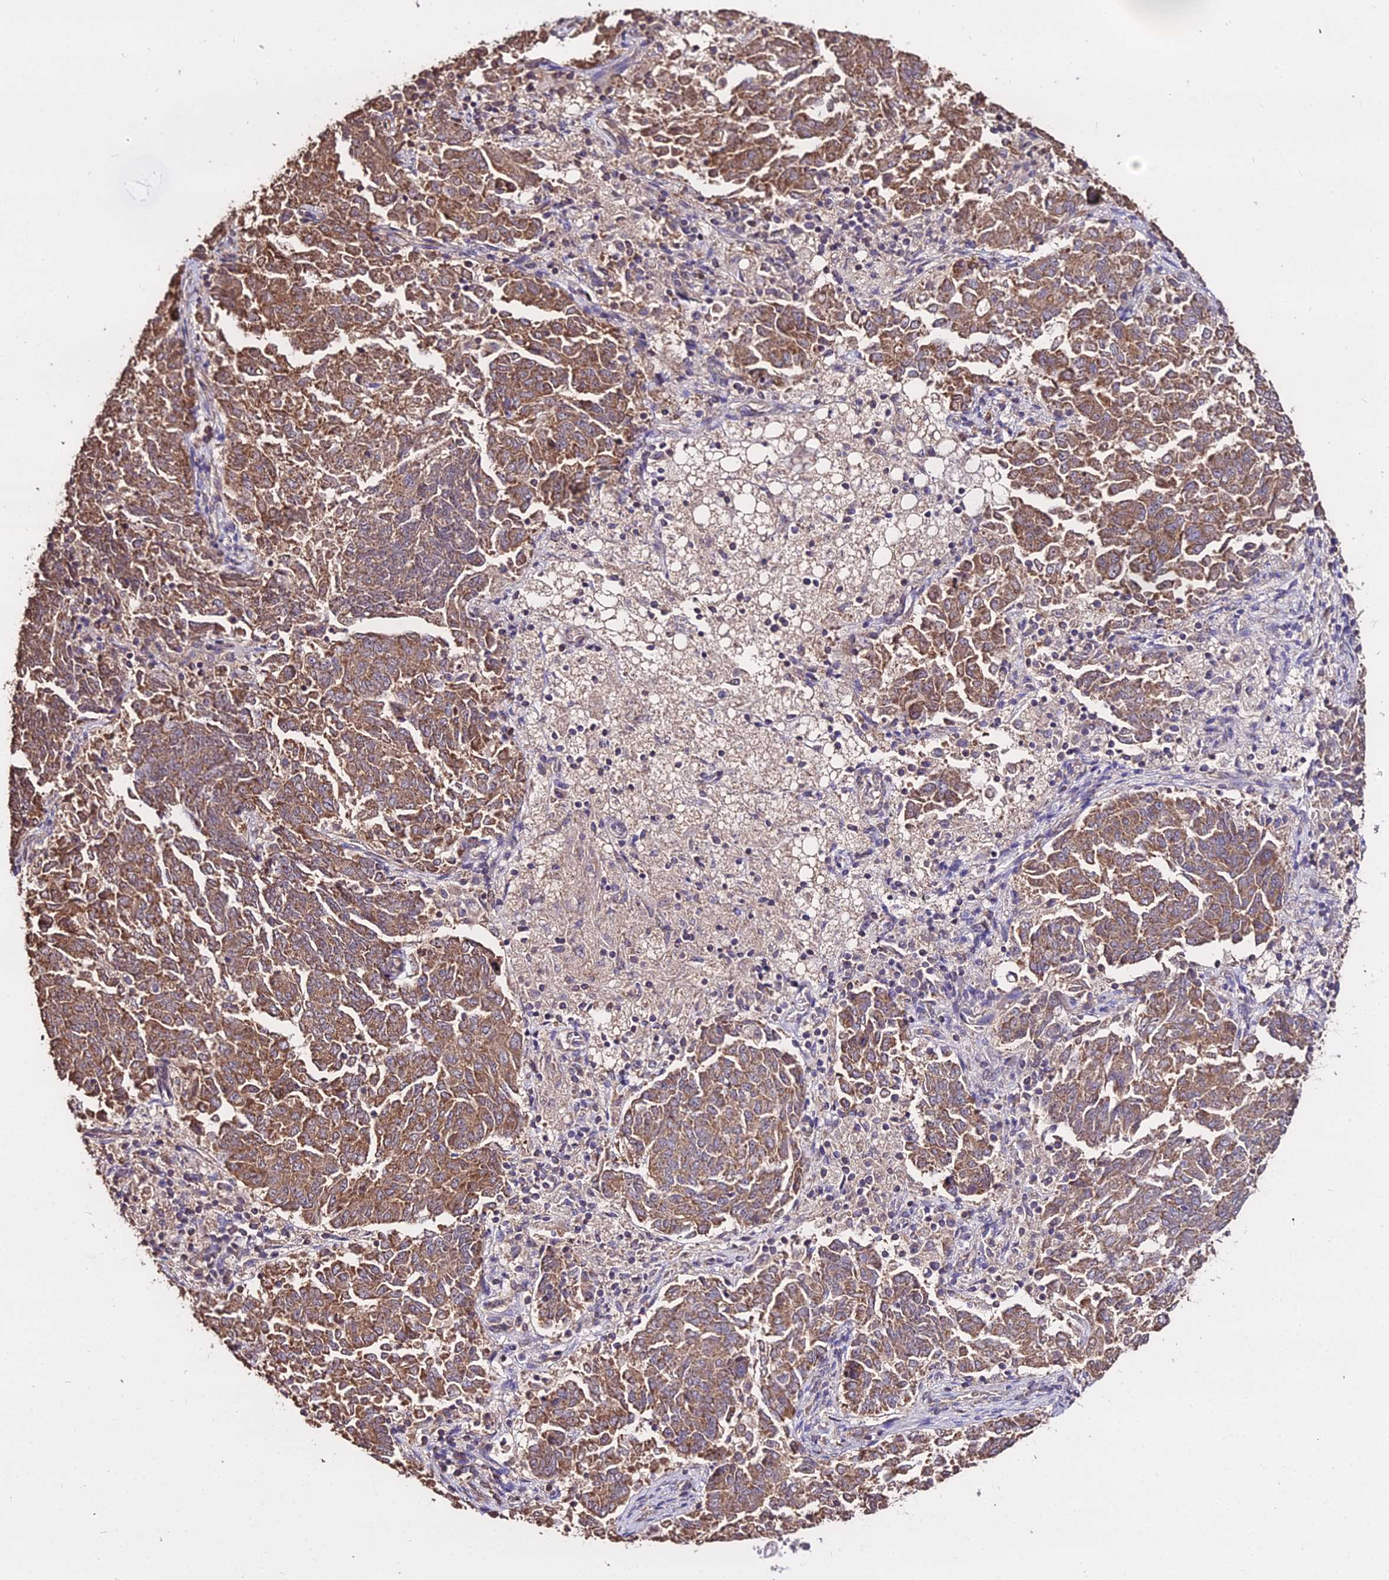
{"staining": {"intensity": "moderate", "quantity": ">75%", "location": "cytoplasmic/membranous"}, "tissue": "endometrial cancer", "cell_type": "Tumor cells", "image_type": "cancer", "snomed": [{"axis": "morphology", "description": "Adenocarcinoma, NOS"}, {"axis": "topography", "description": "Endometrium"}], "caption": "This is an image of immunohistochemistry staining of endometrial cancer (adenocarcinoma), which shows moderate expression in the cytoplasmic/membranous of tumor cells.", "gene": "METTL13", "patient": {"sex": "female", "age": 80}}